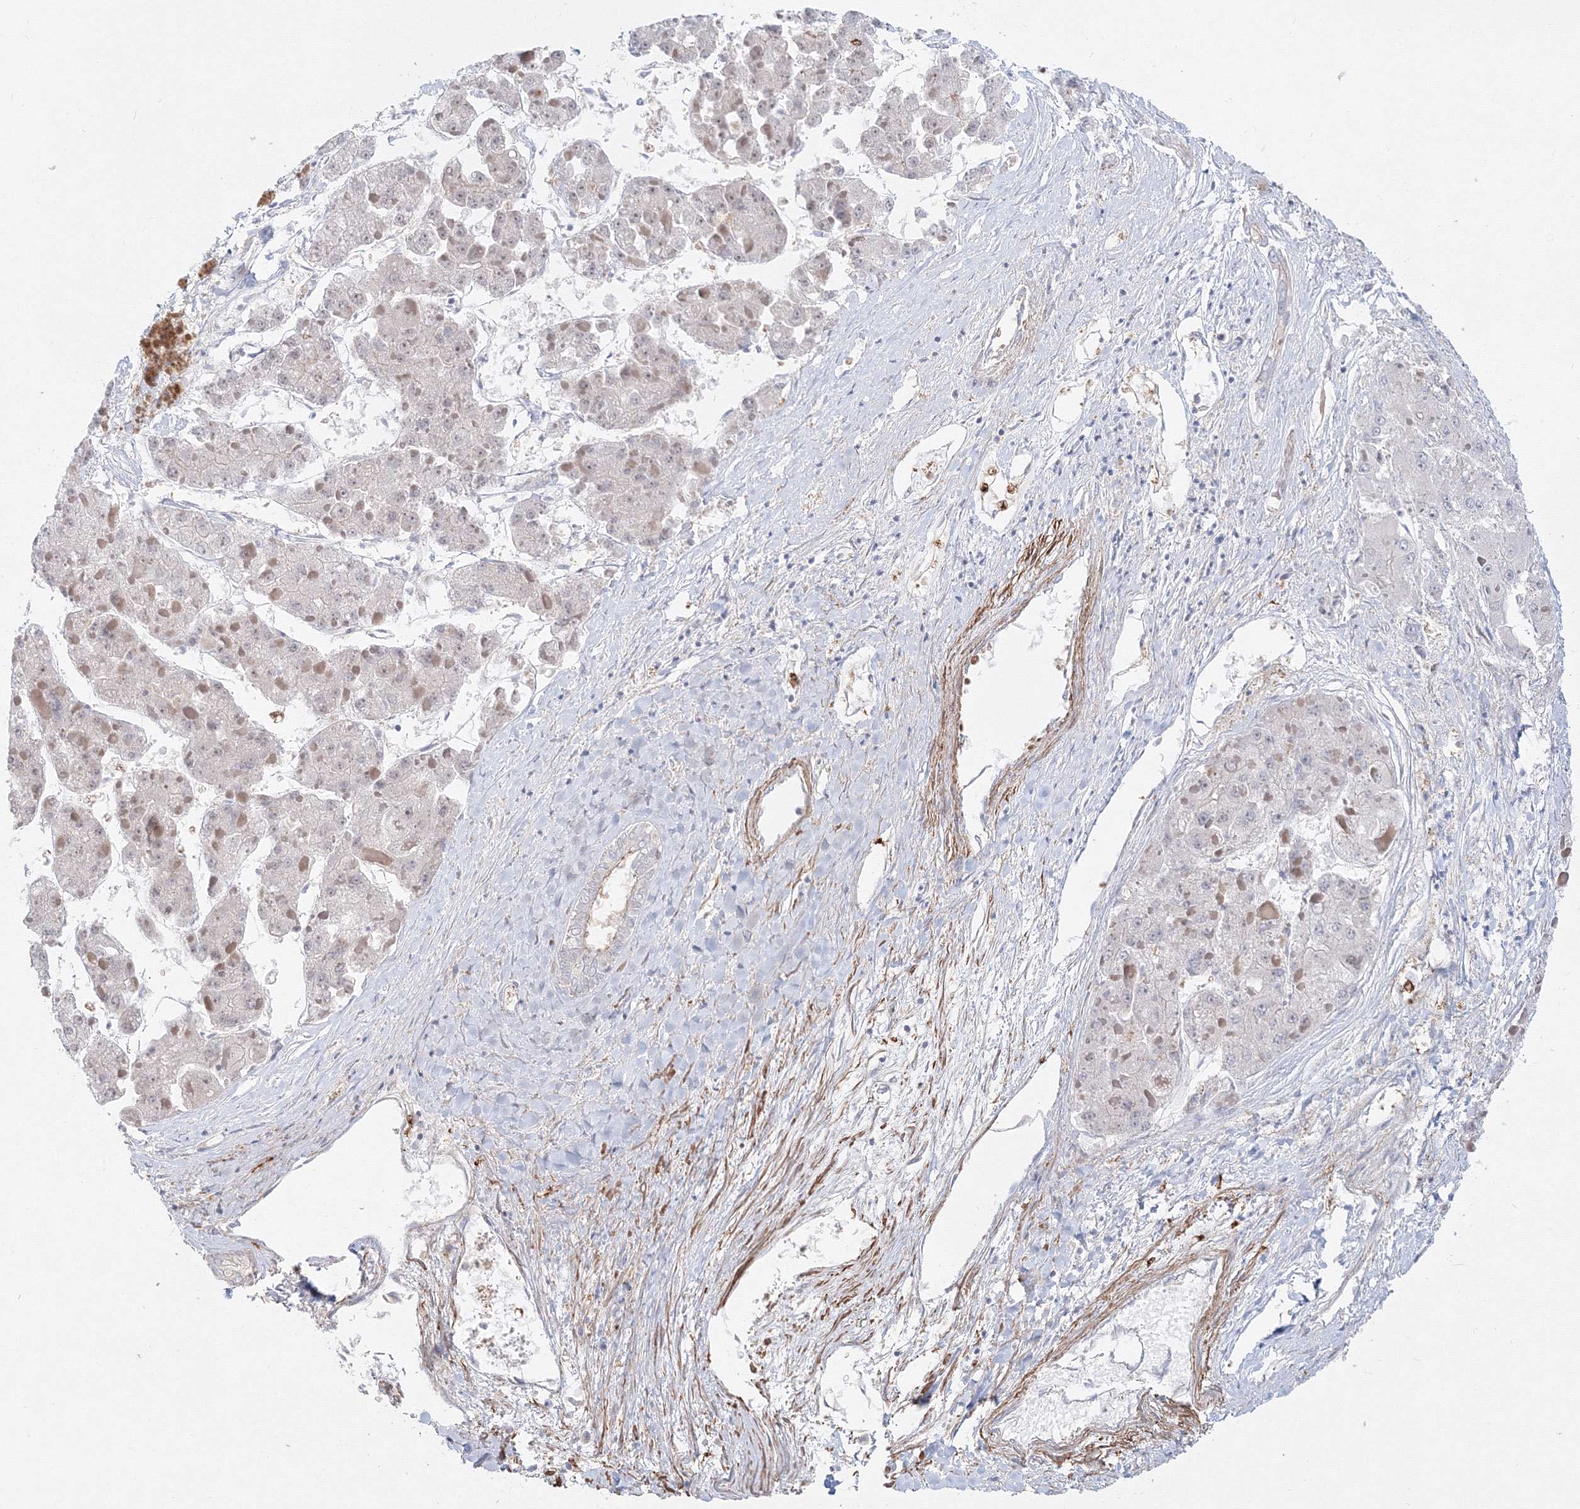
{"staining": {"intensity": "negative", "quantity": "none", "location": "none"}, "tissue": "liver cancer", "cell_type": "Tumor cells", "image_type": "cancer", "snomed": [{"axis": "morphology", "description": "Carcinoma, Hepatocellular, NOS"}, {"axis": "topography", "description": "Liver"}], "caption": "DAB (3,3'-diaminobenzidine) immunohistochemical staining of human liver cancer displays no significant staining in tumor cells.", "gene": "ARHGAP21", "patient": {"sex": "female", "age": 73}}